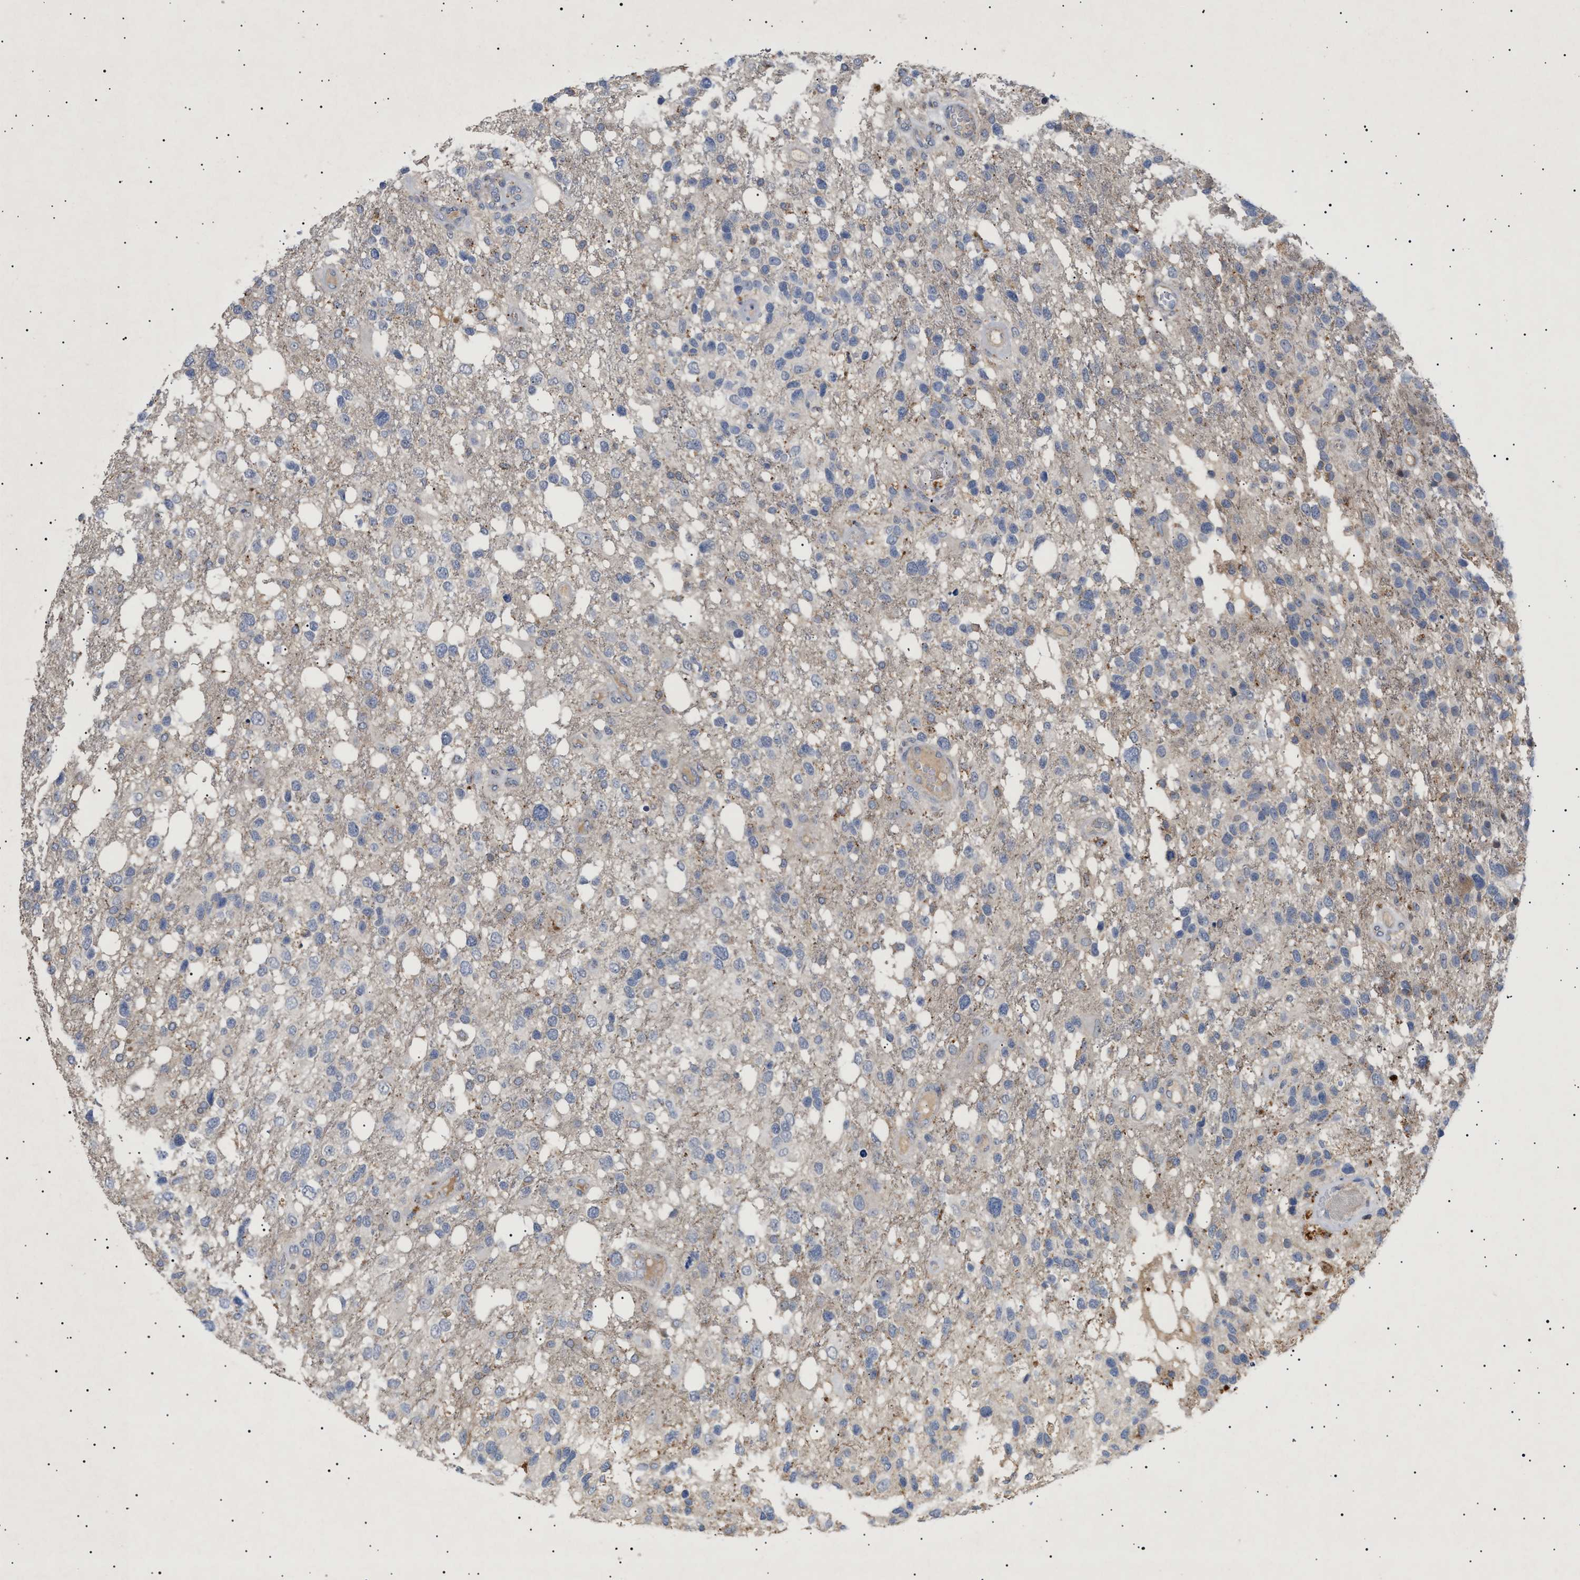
{"staining": {"intensity": "negative", "quantity": "none", "location": "none"}, "tissue": "glioma", "cell_type": "Tumor cells", "image_type": "cancer", "snomed": [{"axis": "morphology", "description": "Glioma, malignant, High grade"}, {"axis": "topography", "description": "Brain"}], "caption": "Tumor cells show no significant expression in malignant high-grade glioma. The staining was performed using DAB (3,3'-diaminobenzidine) to visualize the protein expression in brown, while the nuclei were stained in blue with hematoxylin (Magnification: 20x).", "gene": "SIRT5", "patient": {"sex": "female", "age": 58}}